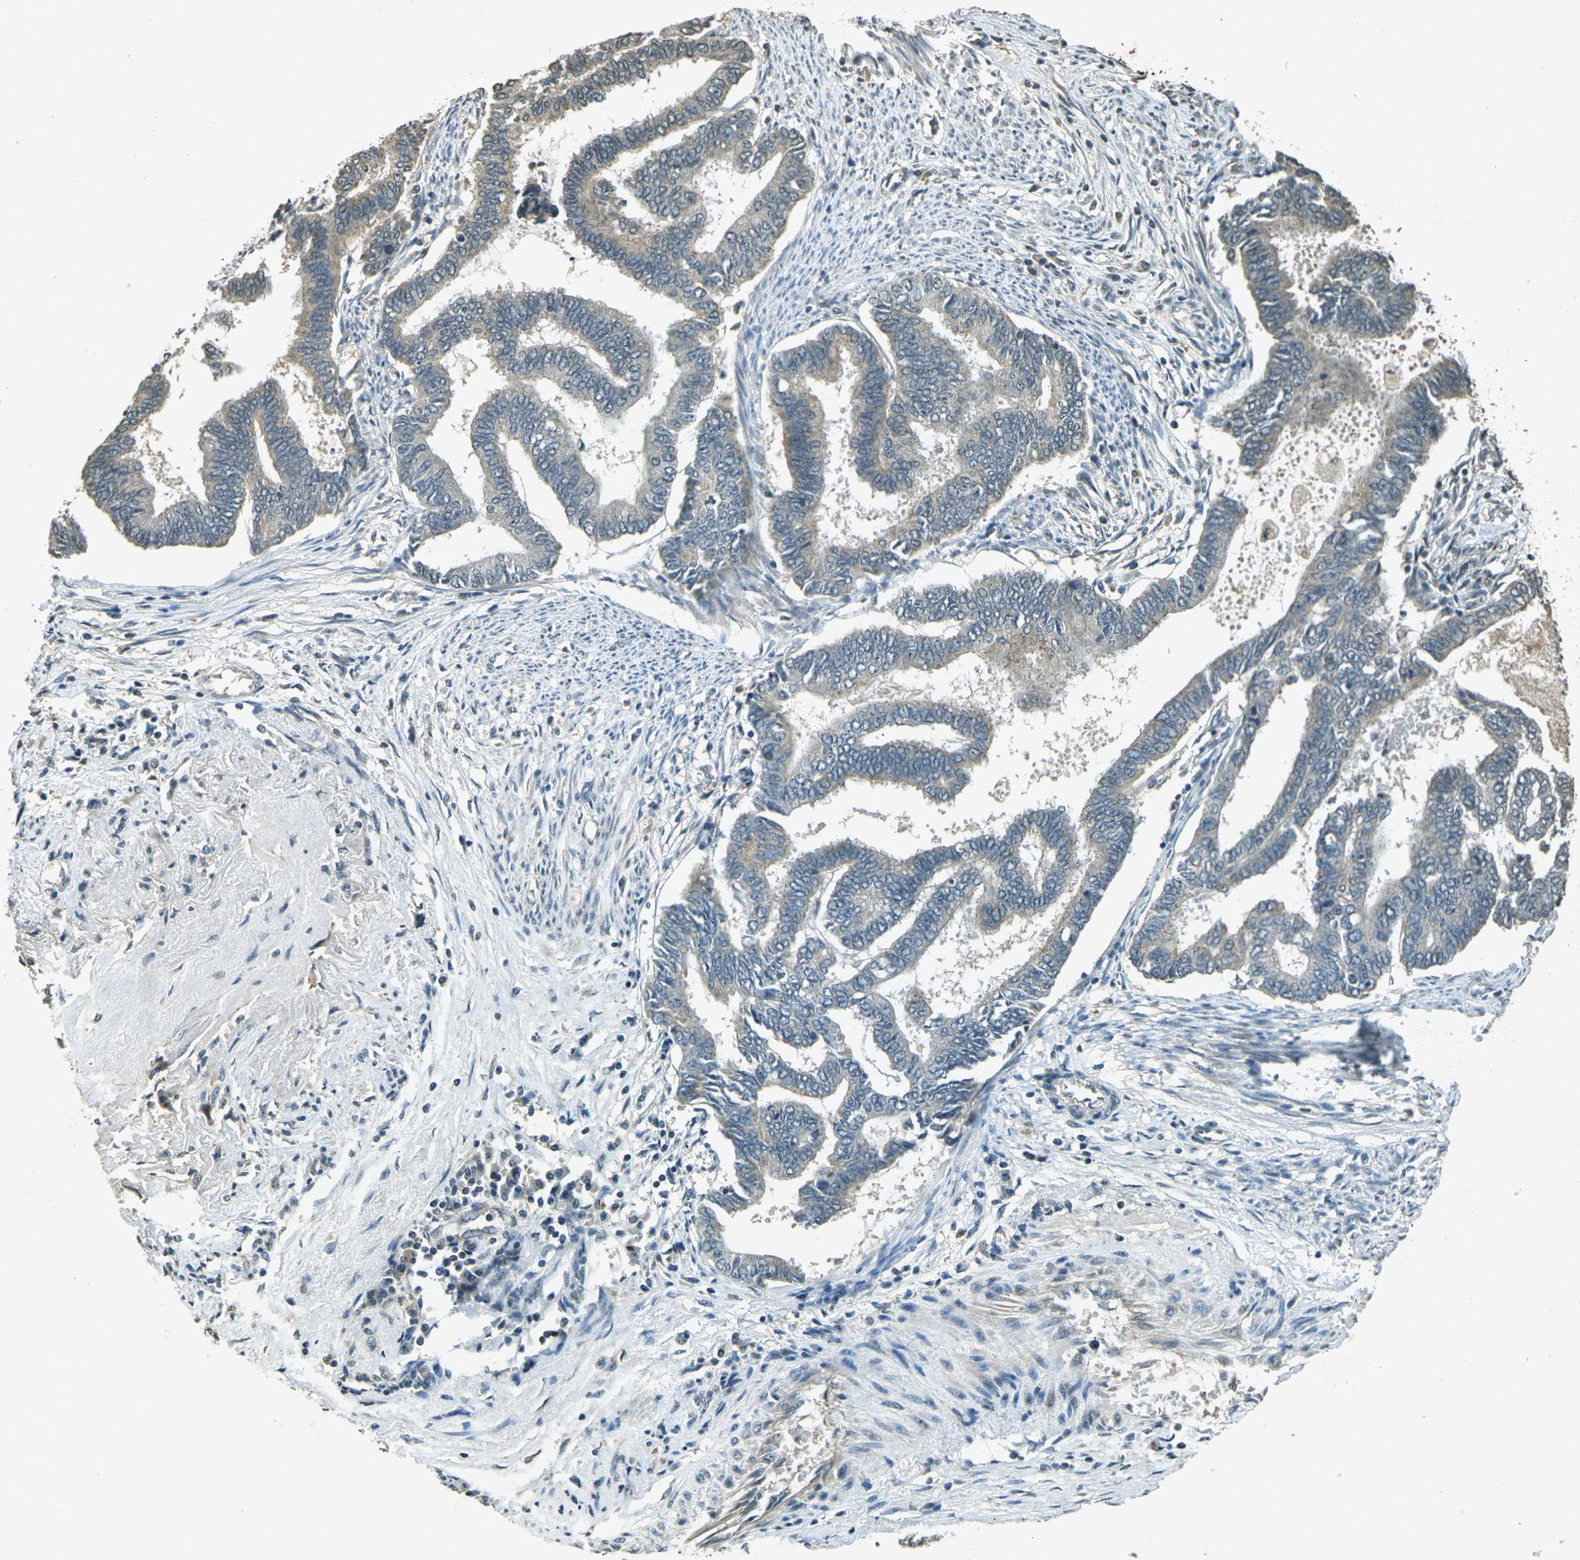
{"staining": {"intensity": "weak", "quantity": "25%-75%", "location": "cytoplasmic/membranous"}, "tissue": "endometrial cancer", "cell_type": "Tumor cells", "image_type": "cancer", "snomed": [{"axis": "morphology", "description": "Adenocarcinoma, NOS"}, {"axis": "topography", "description": "Endometrium"}], "caption": "A histopathology image showing weak cytoplasmic/membranous positivity in about 25%-75% of tumor cells in endometrial adenocarcinoma, as visualized by brown immunohistochemical staining.", "gene": "PDE2A", "patient": {"sex": "female", "age": 86}}